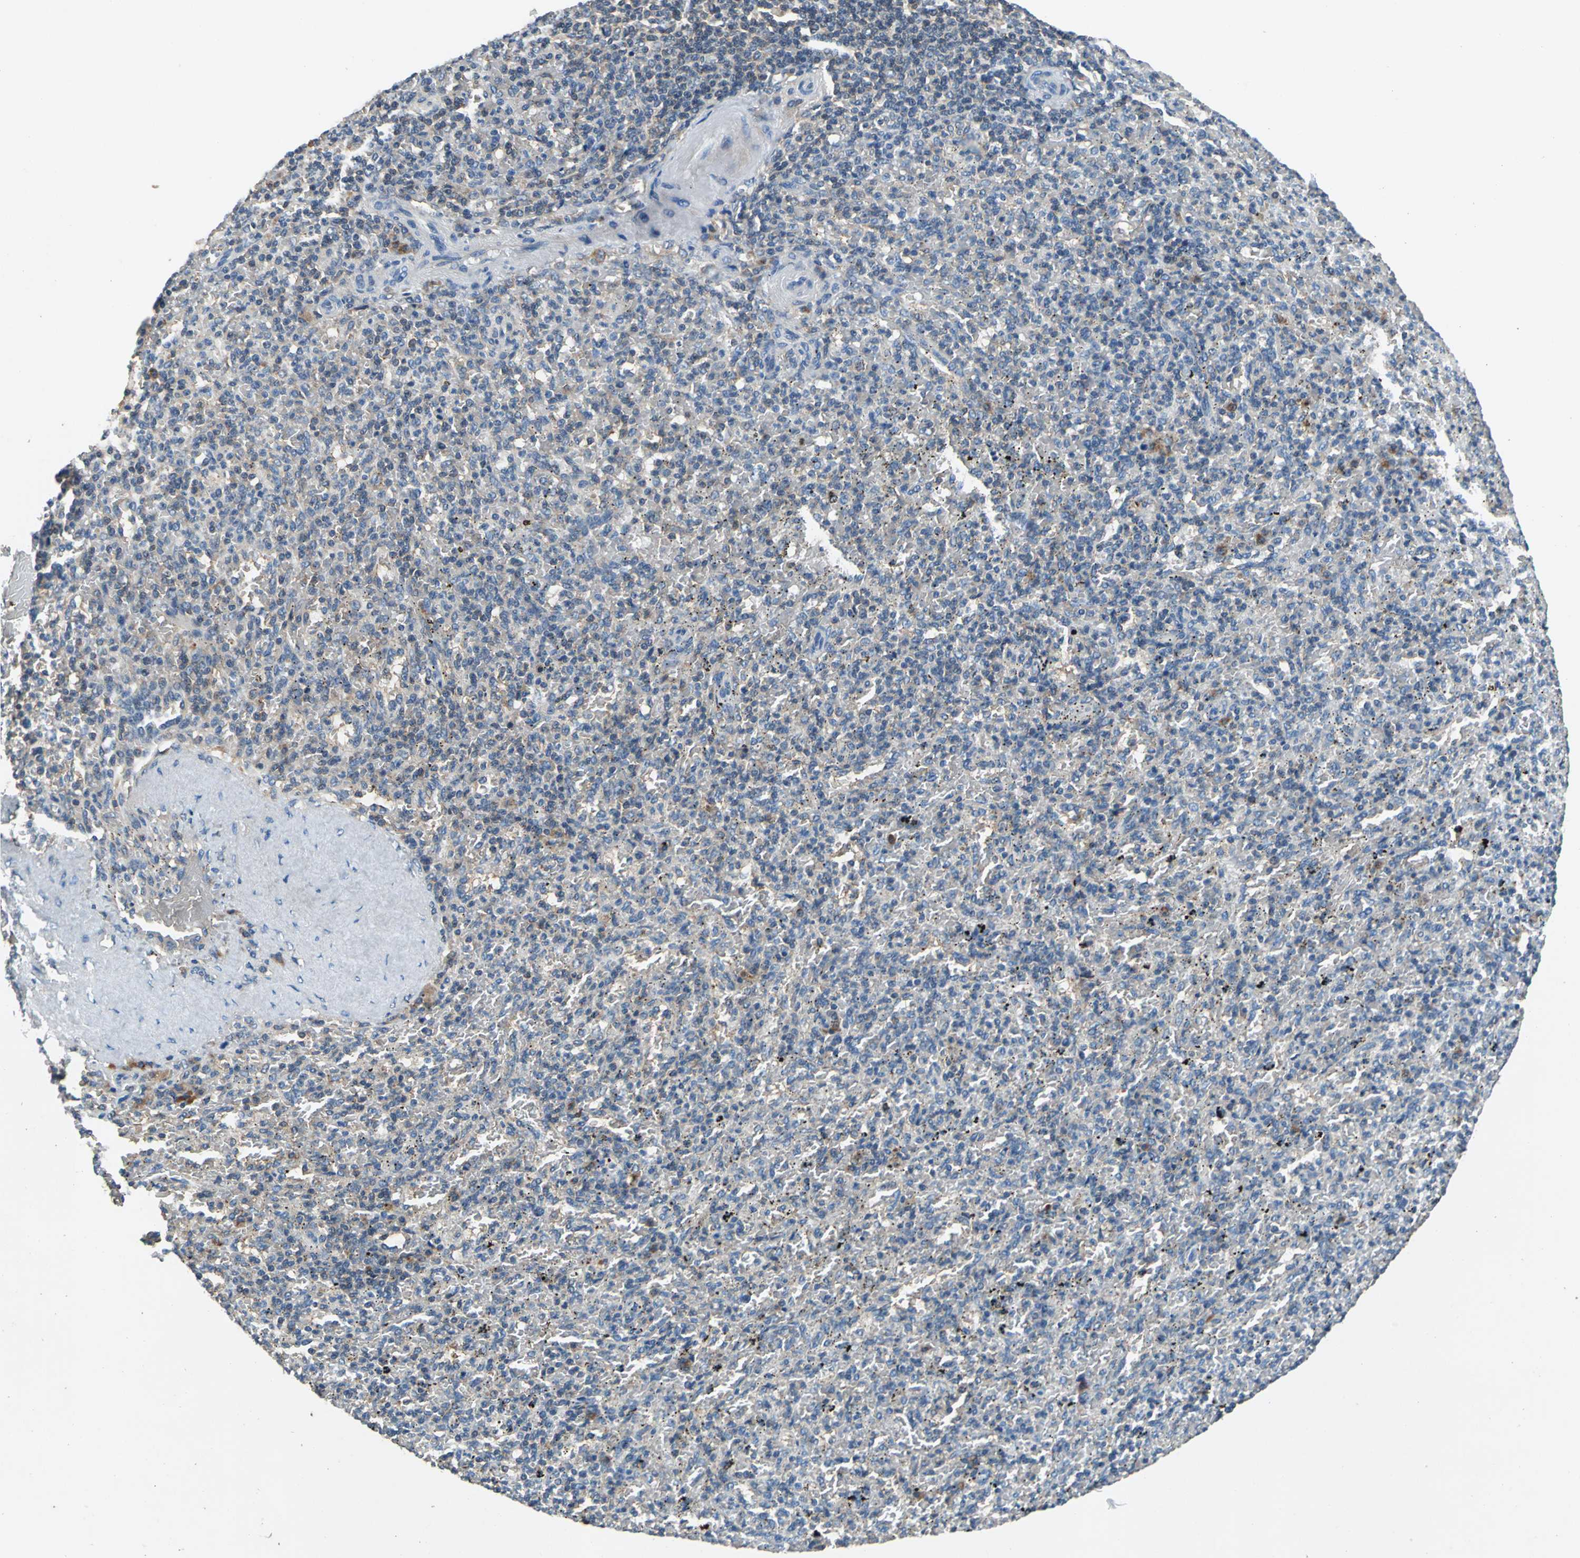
{"staining": {"intensity": "weak", "quantity": ">75%", "location": "cytoplasmic/membranous"}, "tissue": "spleen", "cell_type": "Cells in red pulp", "image_type": "normal", "snomed": [{"axis": "morphology", "description": "Normal tissue, NOS"}, {"axis": "topography", "description": "Spleen"}], "caption": "Immunohistochemical staining of normal human spleen displays weak cytoplasmic/membranous protein positivity in approximately >75% of cells in red pulp. The staining was performed using DAB (3,3'-diaminobenzidine) to visualize the protein expression in brown, while the nuclei were stained in blue with hematoxylin (Magnification: 20x).", "gene": "SLC19A2", "patient": {"sex": "female", "age": 43}}